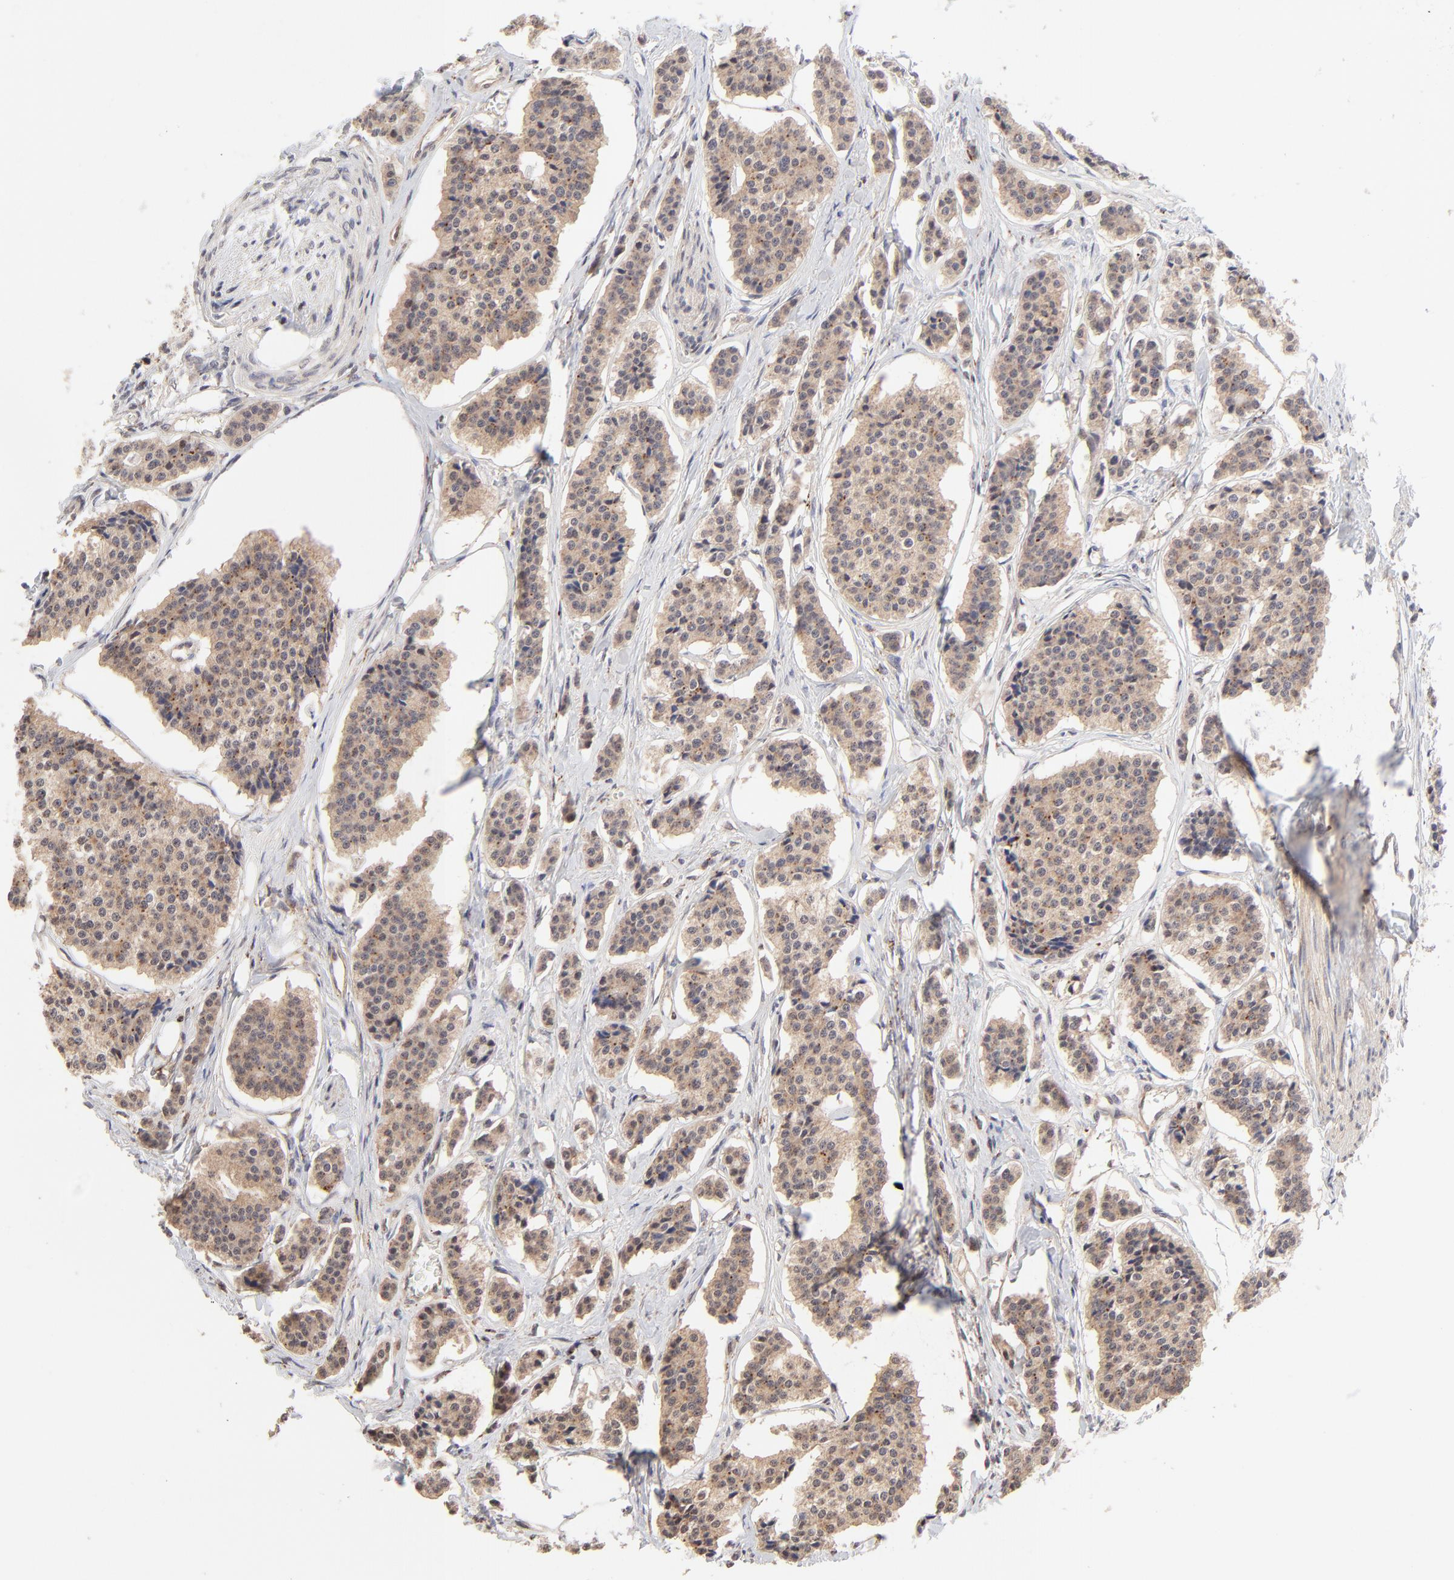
{"staining": {"intensity": "moderate", "quantity": ">75%", "location": "cytoplasmic/membranous"}, "tissue": "carcinoid", "cell_type": "Tumor cells", "image_type": "cancer", "snomed": [{"axis": "morphology", "description": "Carcinoid, malignant, NOS"}, {"axis": "topography", "description": "Small intestine"}], "caption": "Carcinoid tissue reveals moderate cytoplasmic/membranous expression in approximately >75% of tumor cells, visualized by immunohistochemistry.", "gene": "PDE4B", "patient": {"sex": "male", "age": 63}}